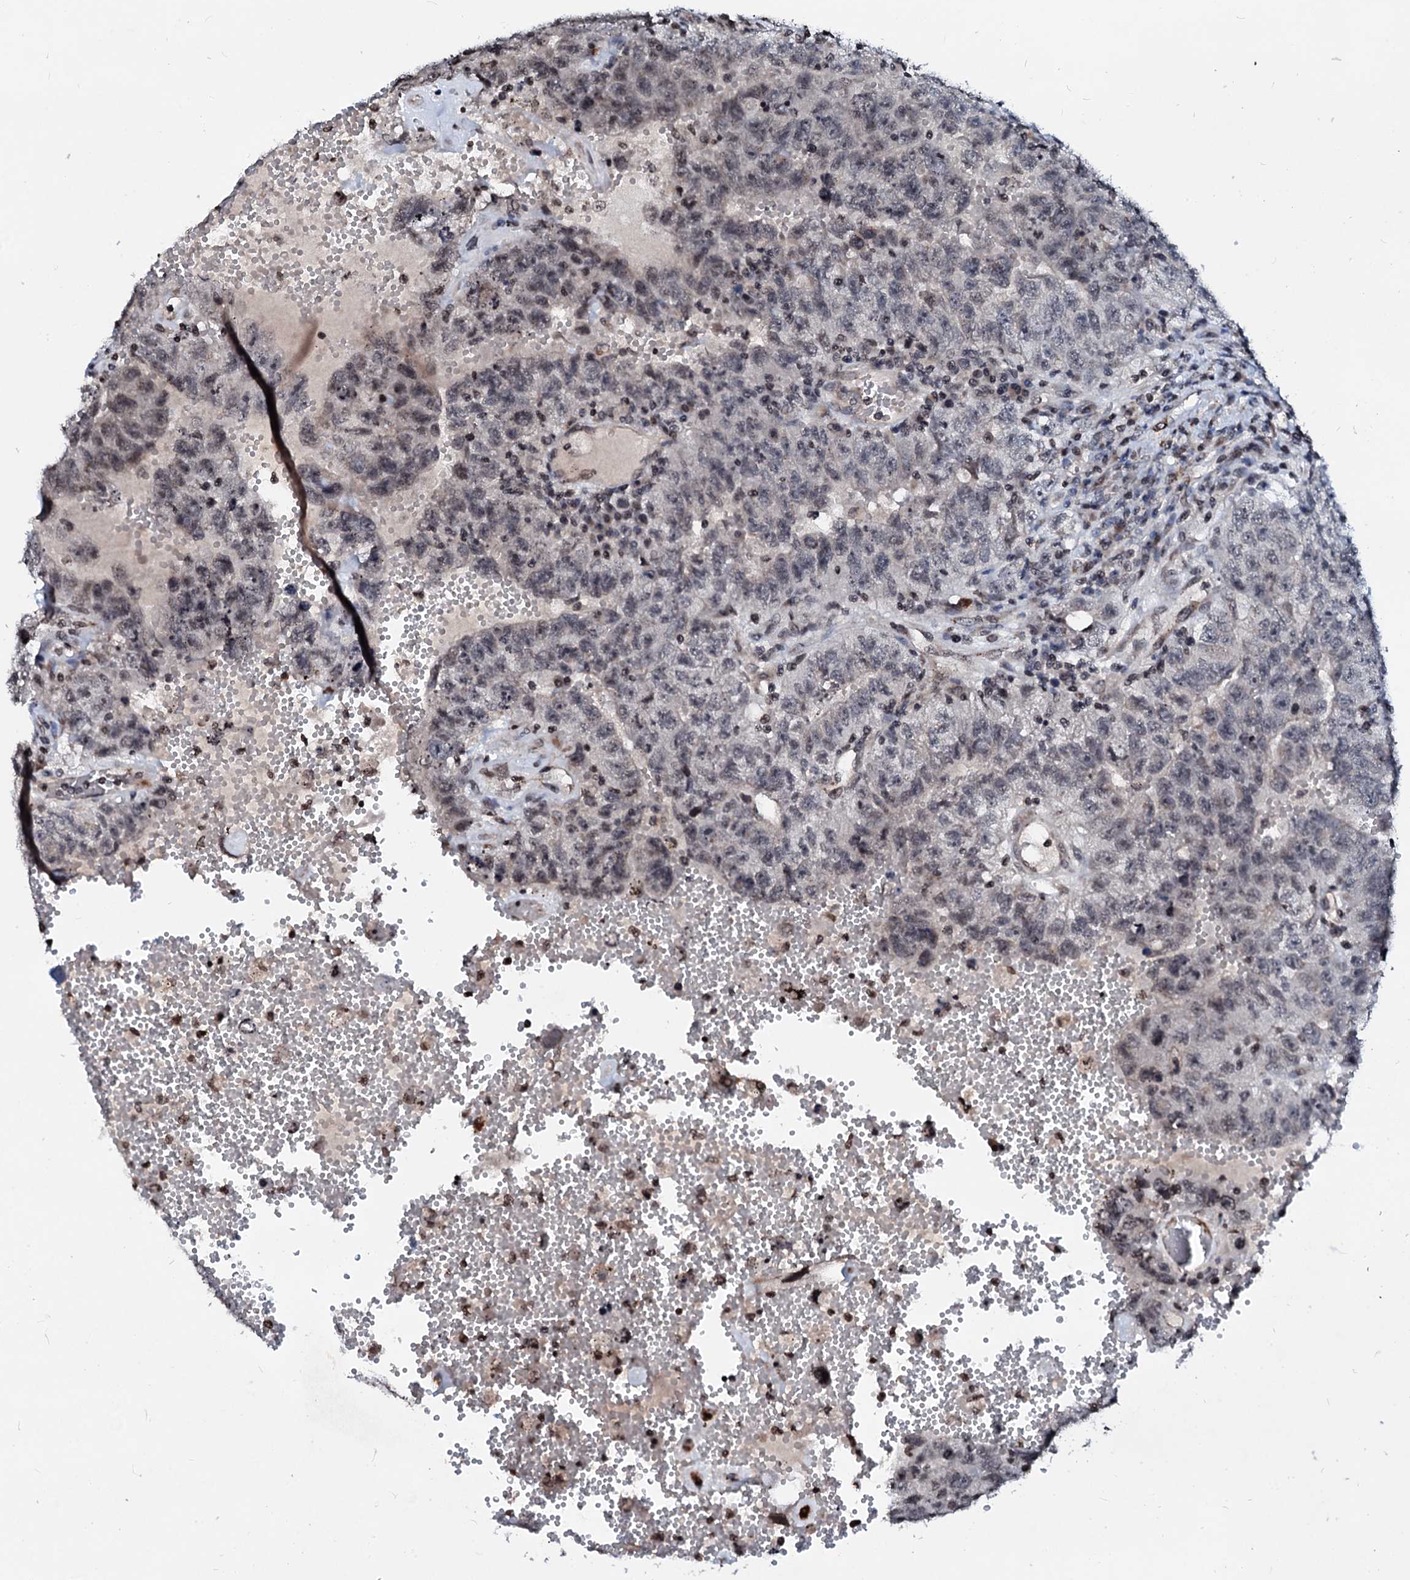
{"staining": {"intensity": "weak", "quantity": "<25%", "location": "nuclear"}, "tissue": "testis cancer", "cell_type": "Tumor cells", "image_type": "cancer", "snomed": [{"axis": "morphology", "description": "Carcinoma, Embryonal, NOS"}, {"axis": "topography", "description": "Testis"}], "caption": "High power microscopy micrograph of an IHC histopathology image of testis cancer (embryonal carcinoma), revealing no significant positivity in tumor cells.", "gene": "LSM11", "patient": {"sex": "male", "age": 26}}